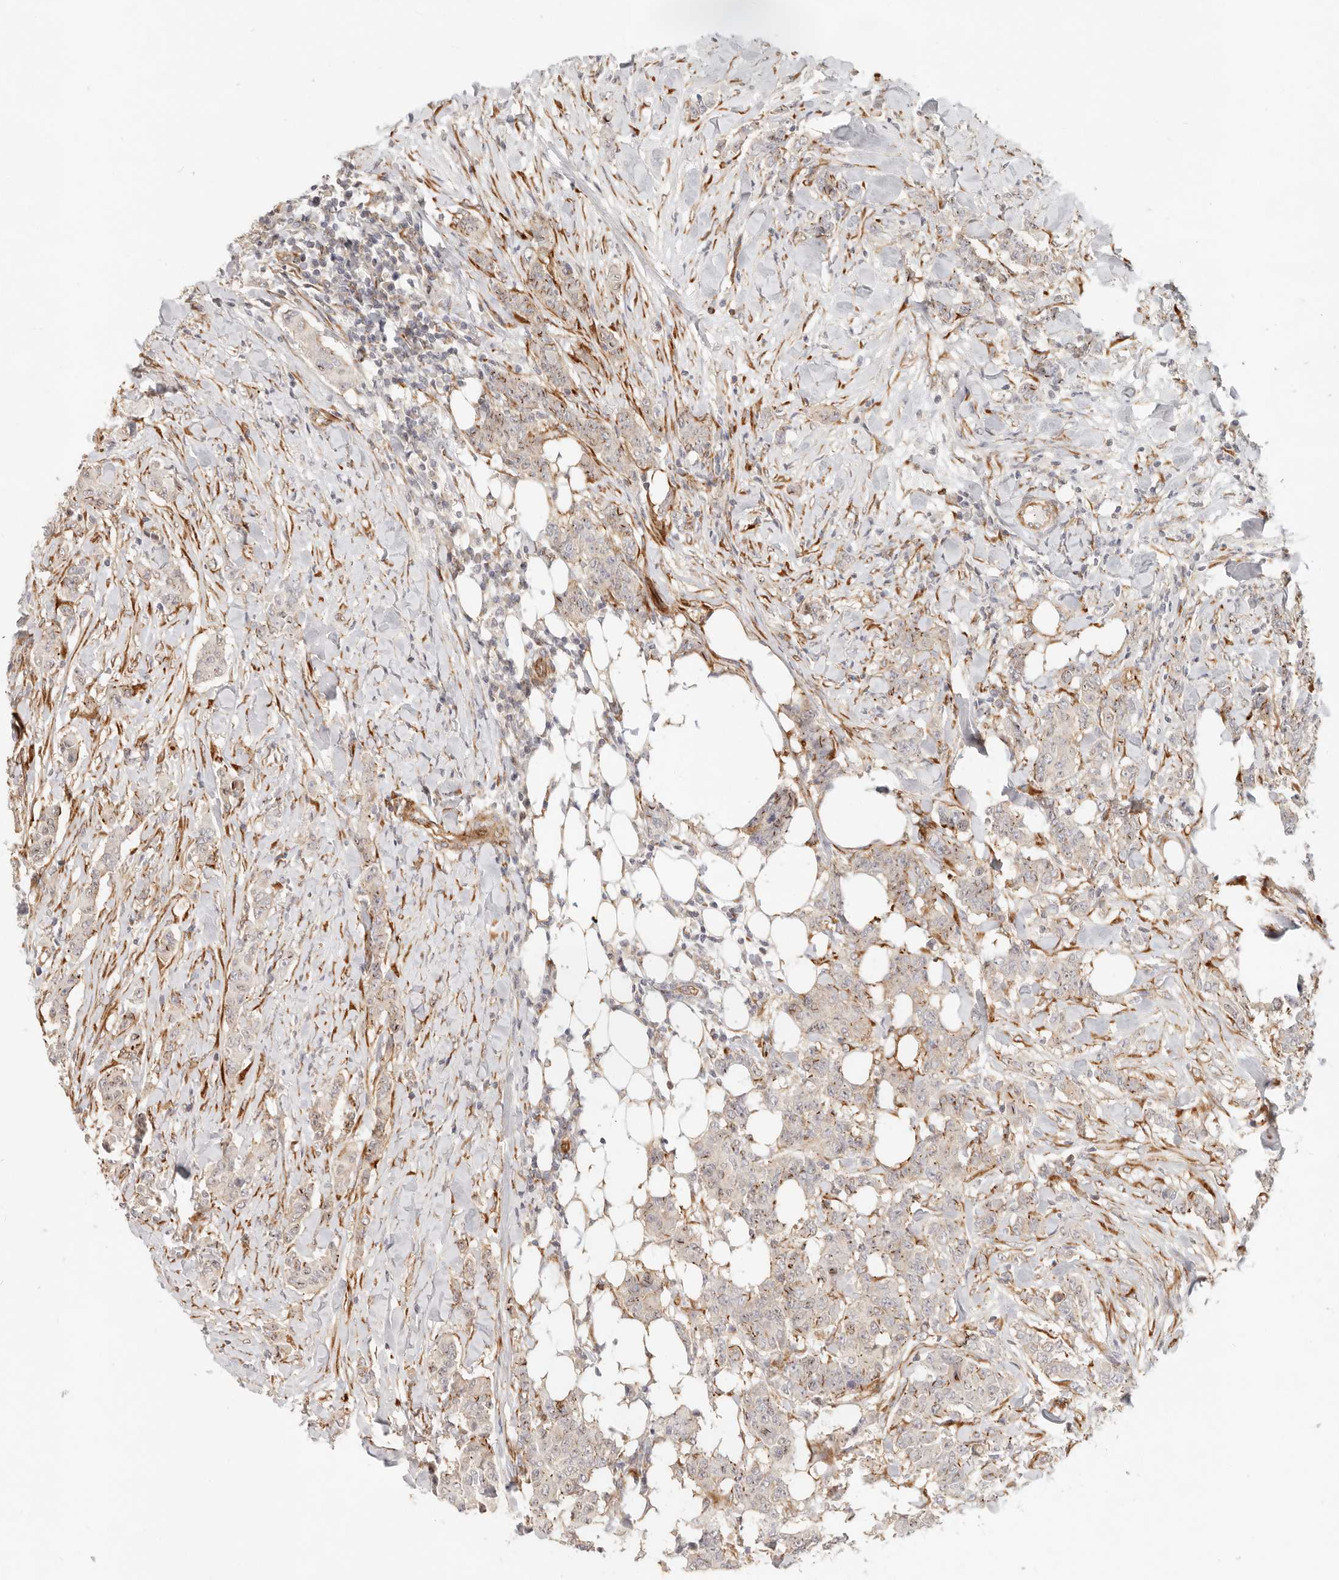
{"staining": {"intensity": "moderate", "quantity": "<25%", "location": "cytoplasmic/membranous,nuclear"}, "tissue": "breast cancer", "cell_type": "Tumor cells", "image_type": "cancer", "snomed": [{"axis": "morphology", "description": "Duct carcinoma"}, {"axis": "topography", "description": "Breast"}], "caption": "Immunohistochemical staining of human breast invasive ductal carcinoma exhibits low levels of moderate cytoplasmic/membranous and nuclear positivity in approximately <25% of tumor cells. The staining was performed using DAB, with brown indicating positive protein expression. Nuclei are stained blue with hematoxylin.", "gene": "SASS6", "patient": {"sex": "female", "age": 40}}